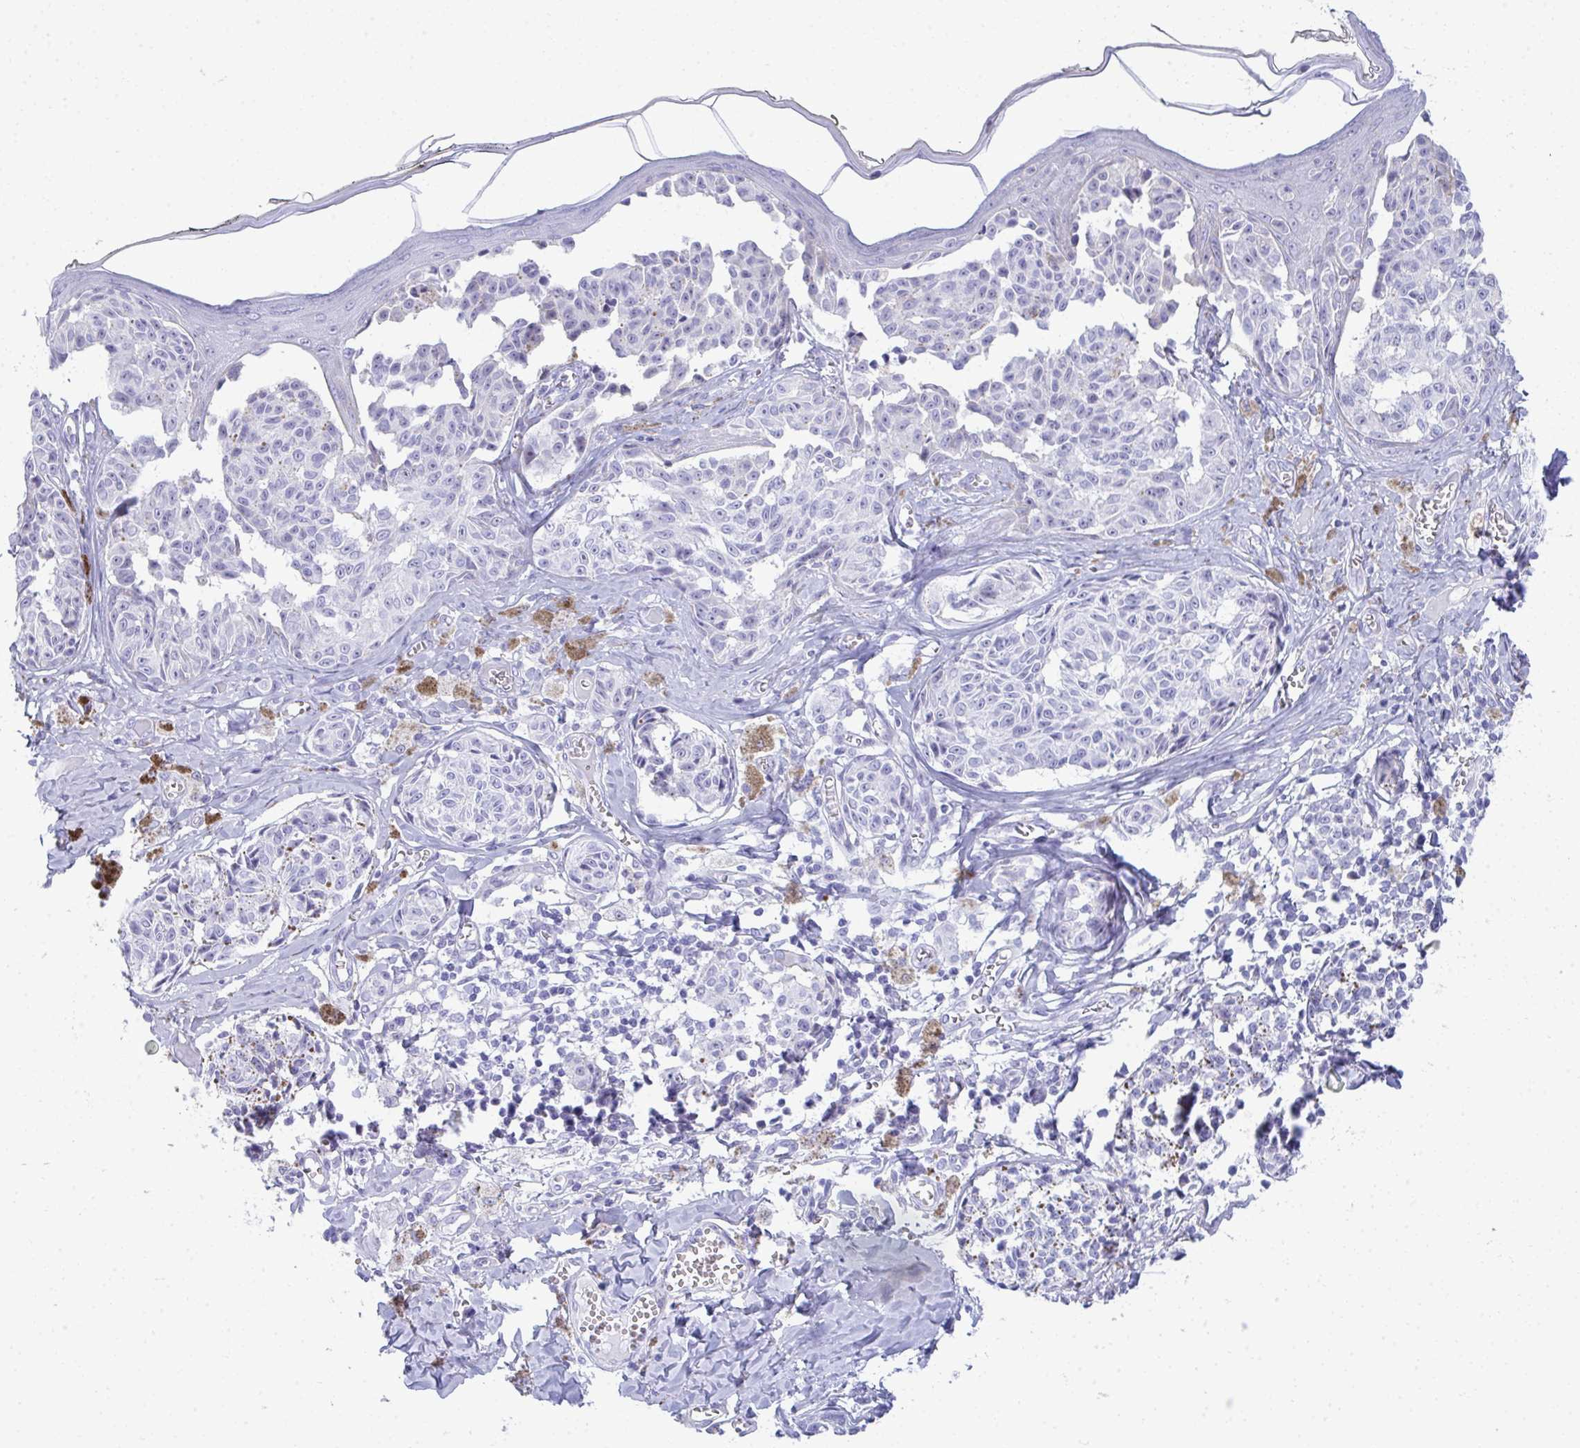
{"staining": {"intensity": "negative", "quantity": "none", "location": "none"}, "tissue": "melanoma", "cell_type": "Tumor cells", "image_type": "cancer", "snomed": [{"axis": "morphology", "description": "Malignant melanoma, NOS"}, {"axis": "topography", "description": "Skin"}], "caption": "The histopathology image reveals no staining of tumor cells in melanoma. (Stains: DAB (3,3'-diaminobenzidine) IHC with hematoxylin counter stain, Microscopy: brightfield microscopy at high magnification).", "gene": "PUS7L", "patient": {"sex": "female", "age": 43}}